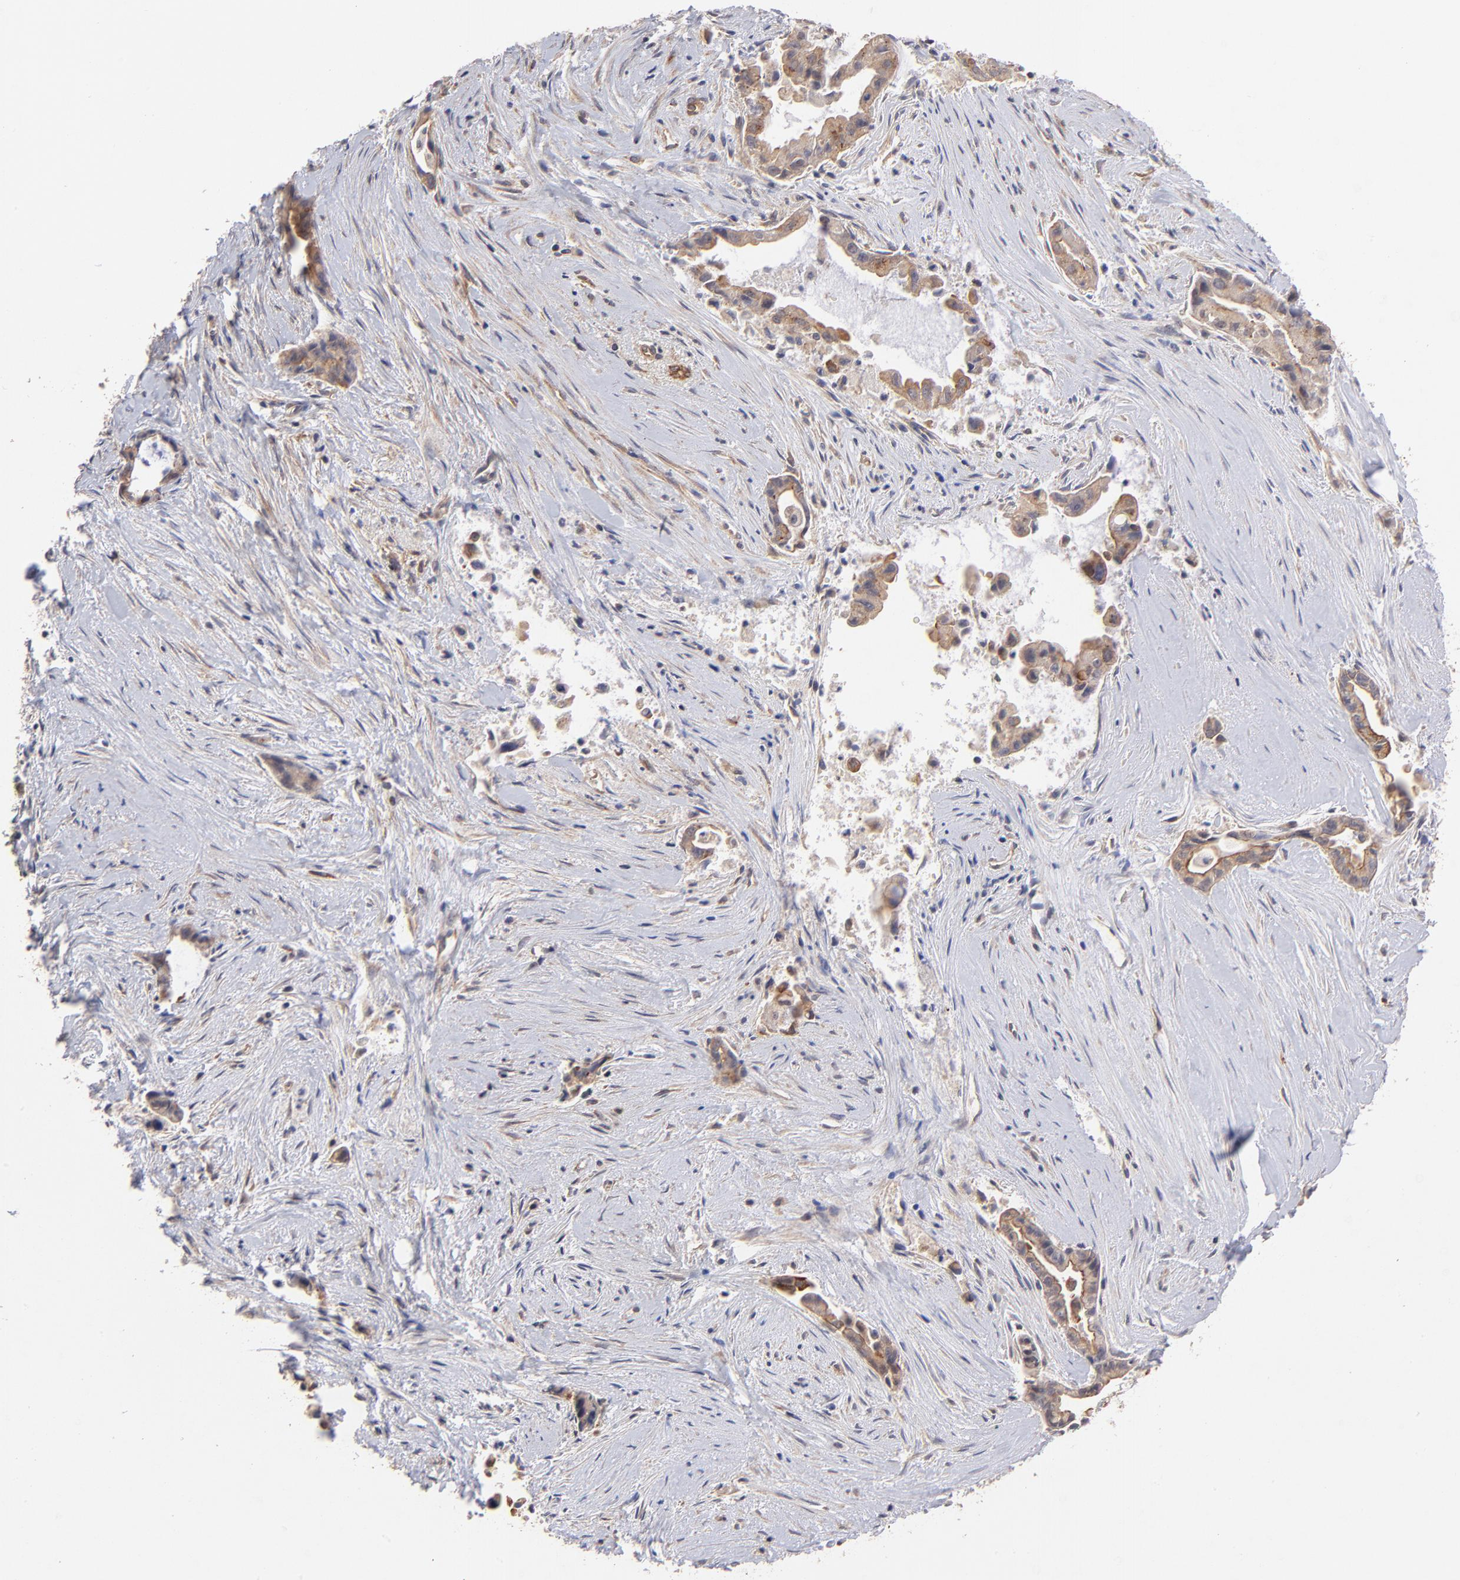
{"staining": {"intensity": "strong", "quantity": ">75%", "location": "cytoplasmic/membranous"}, "tissue": "liver cancer", "cell_type": "Tumor cells", "image_type": "cancer", "snomed": [{"axis": "morphology", "description": "Cholangiocarcinoma"}, {"axis": "topography", "description": "Liver"}], "caption": "High-power microscopy captured an immunohistochemistry histopathology image of liver cancer (cholangiocarcinoma), revealing strong cytoplasmic/membranous positivity in about >75% of tumor cells.", "gene": "STAP2", "patient": {"sex": "female", "age": 55}}